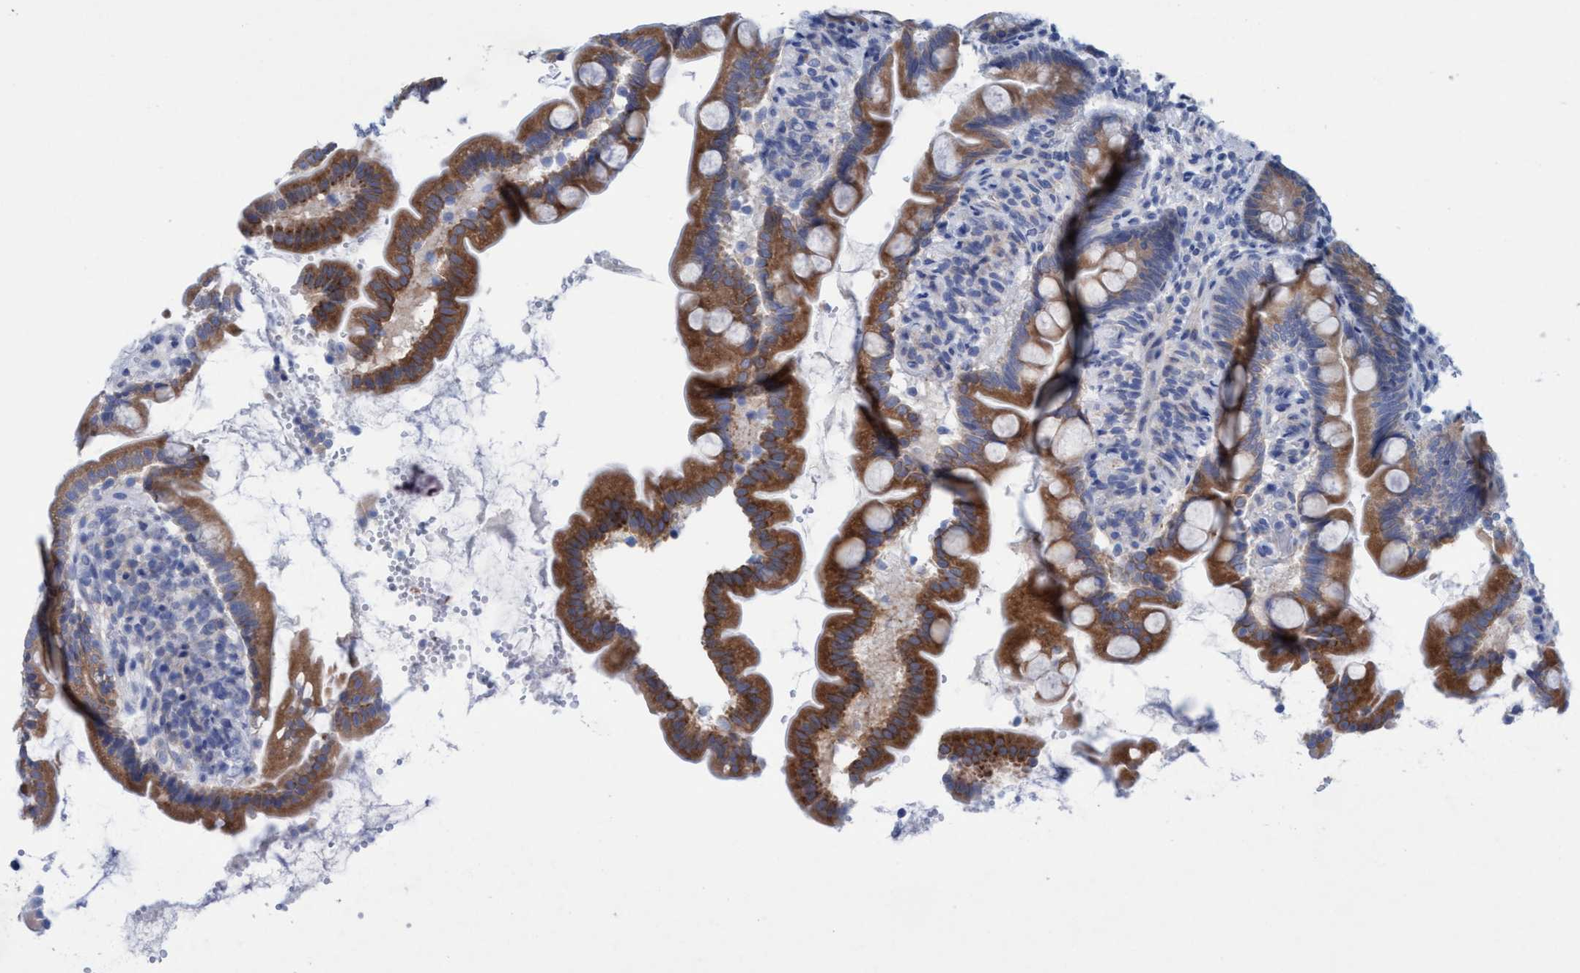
{"staining": {"intensity": "moderate", "quantity": ">75%", "location": "cytoplasmic/membranous"}, "tissue": "small intestine", "cell_type": "Glandular cells", "image_type": "normal", "snomed": [{"axis": "morphology", "description": "Normal tissue, NOS"}, {"axis": "topography", "description": "Small intestine"}], "caption": "The photomicrograph shows immunohistochemical staining of unremarkable small intestine. There is moderate cytoplasmic/membranous staining is present in about >75% of glandular cells. (DAB IHC, brown staining for protein, blue staining for nuclei).", "gene": "RSAD1", "patient": {"sex": "female", "age": 56}}